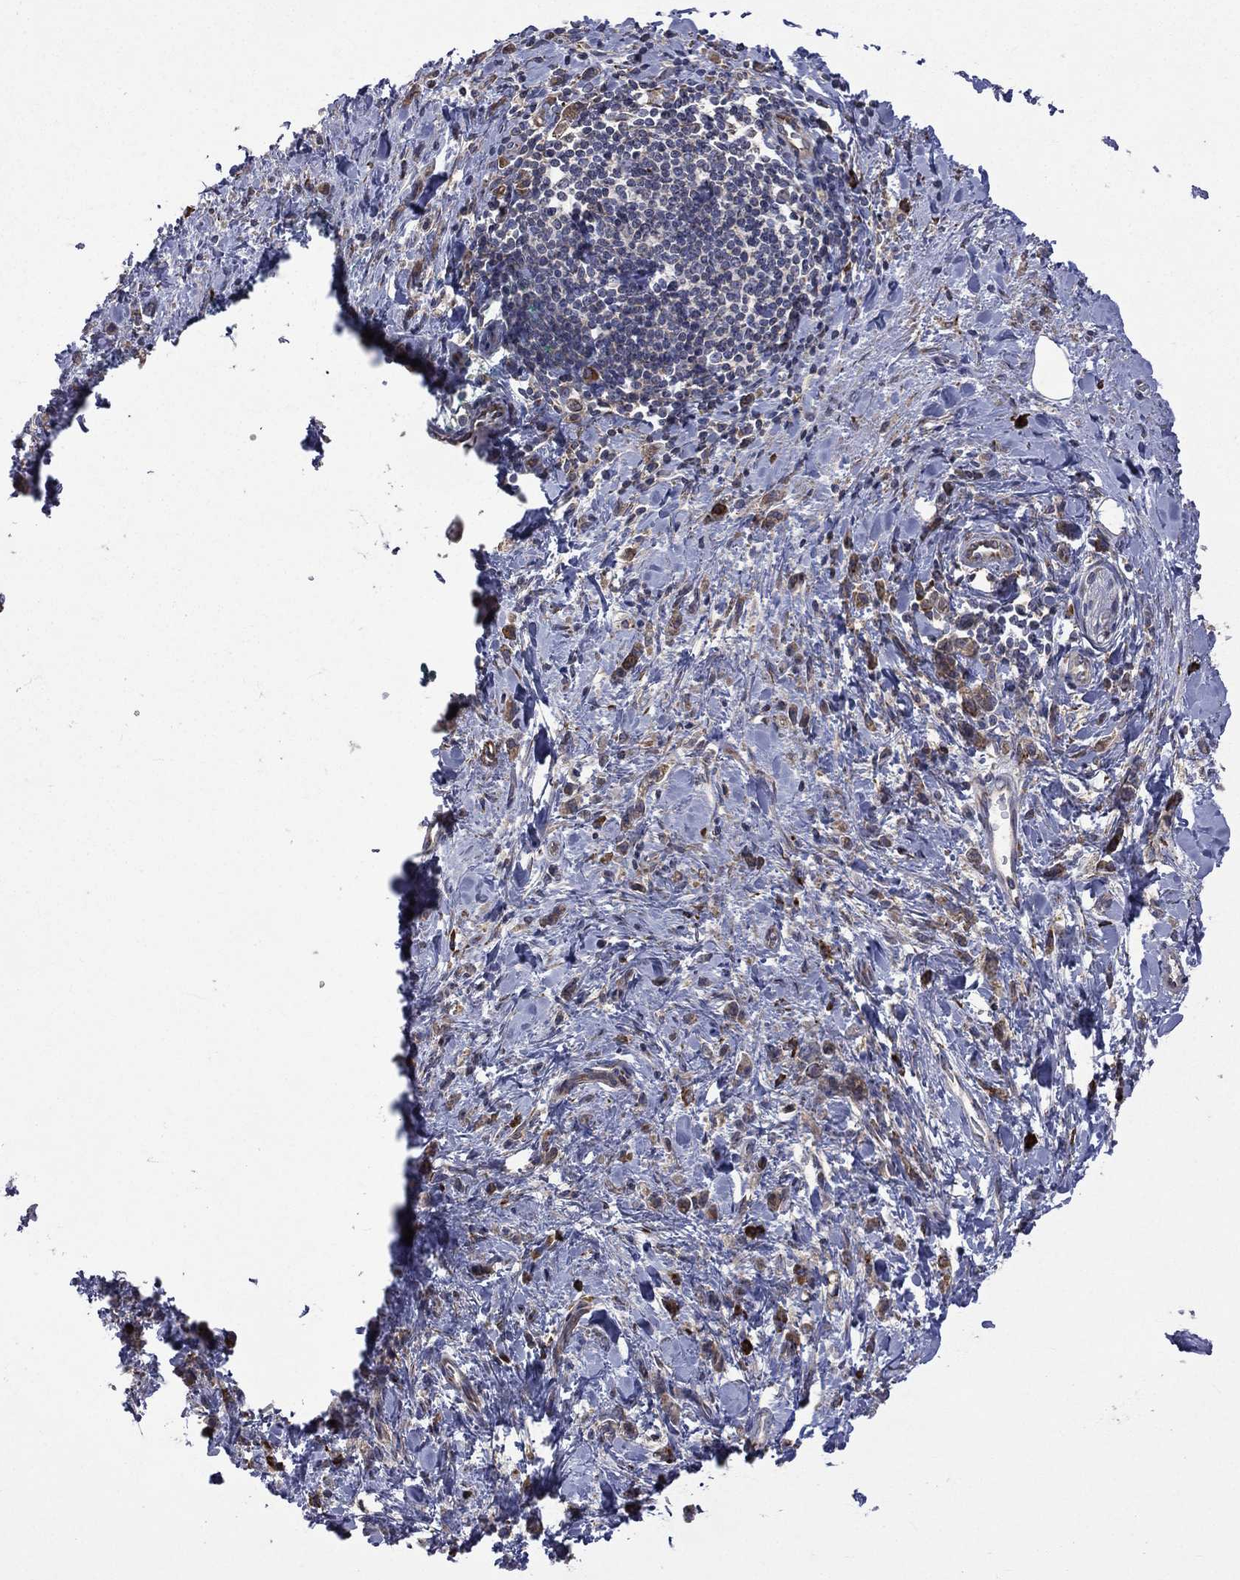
{"staining": {"intensity": "moderate", "quantity": ">75%", "location": "cytoplasmic/membranous"}, "tissue": "stomach cancer", "cell_type": "Tumor cells", "image_type": "cancer", "snomed": [{"axis": "morphology", "description": "Adenocarcinoma, NOS"}, {"axis": "topography", "description": "Stomach"}], "caption": "Tumor cells display medium levels of moderate cytoplasmic/membranous positivity in about >75% of cells in human stomach cancer. (Brightfield microscopy of DAB IHC at high magnification).", "gene": "C20orf96", "patient": {"sex": "male", "age": 77}}